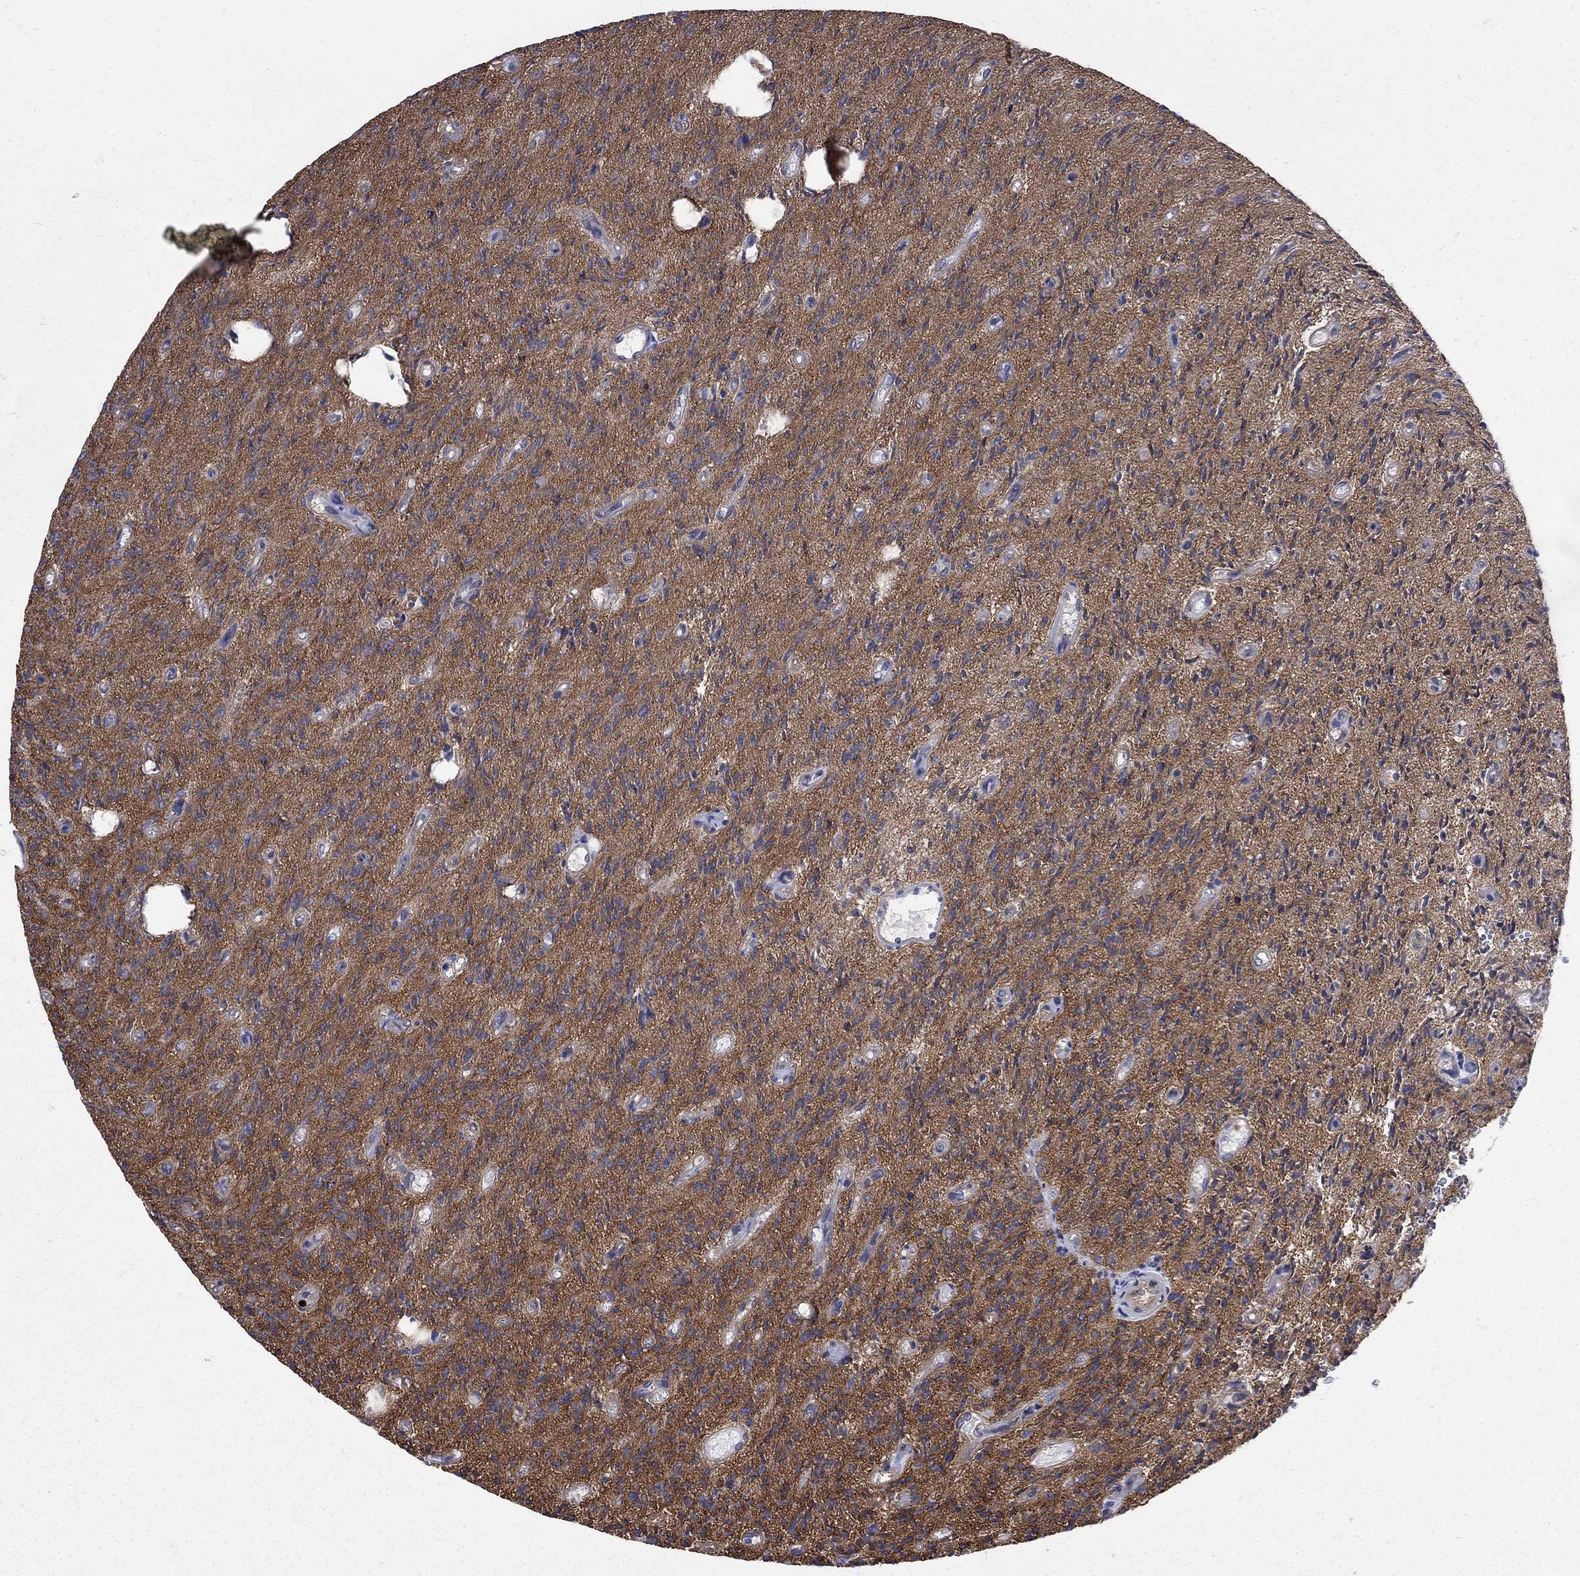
{"staining": {"intensity": "negative", "quantity": "none", "location": "none"}, "tissue": "glioma", "cell_type": "Tumor cells", "image_type": "cancer", "snomed": [{"axis": "morphology", "description": "Glioma, malignant, High grade"}, {"axis": "topography", "description": "Brain"}], "caption": "The immunohistochemistry (IHC) histopathology image has no significant expression in tumor cells of malignant glioma (high-grade) tissue.", "gene": "SEPTIN8", "patient": {"sex": "male", "age": 64}}